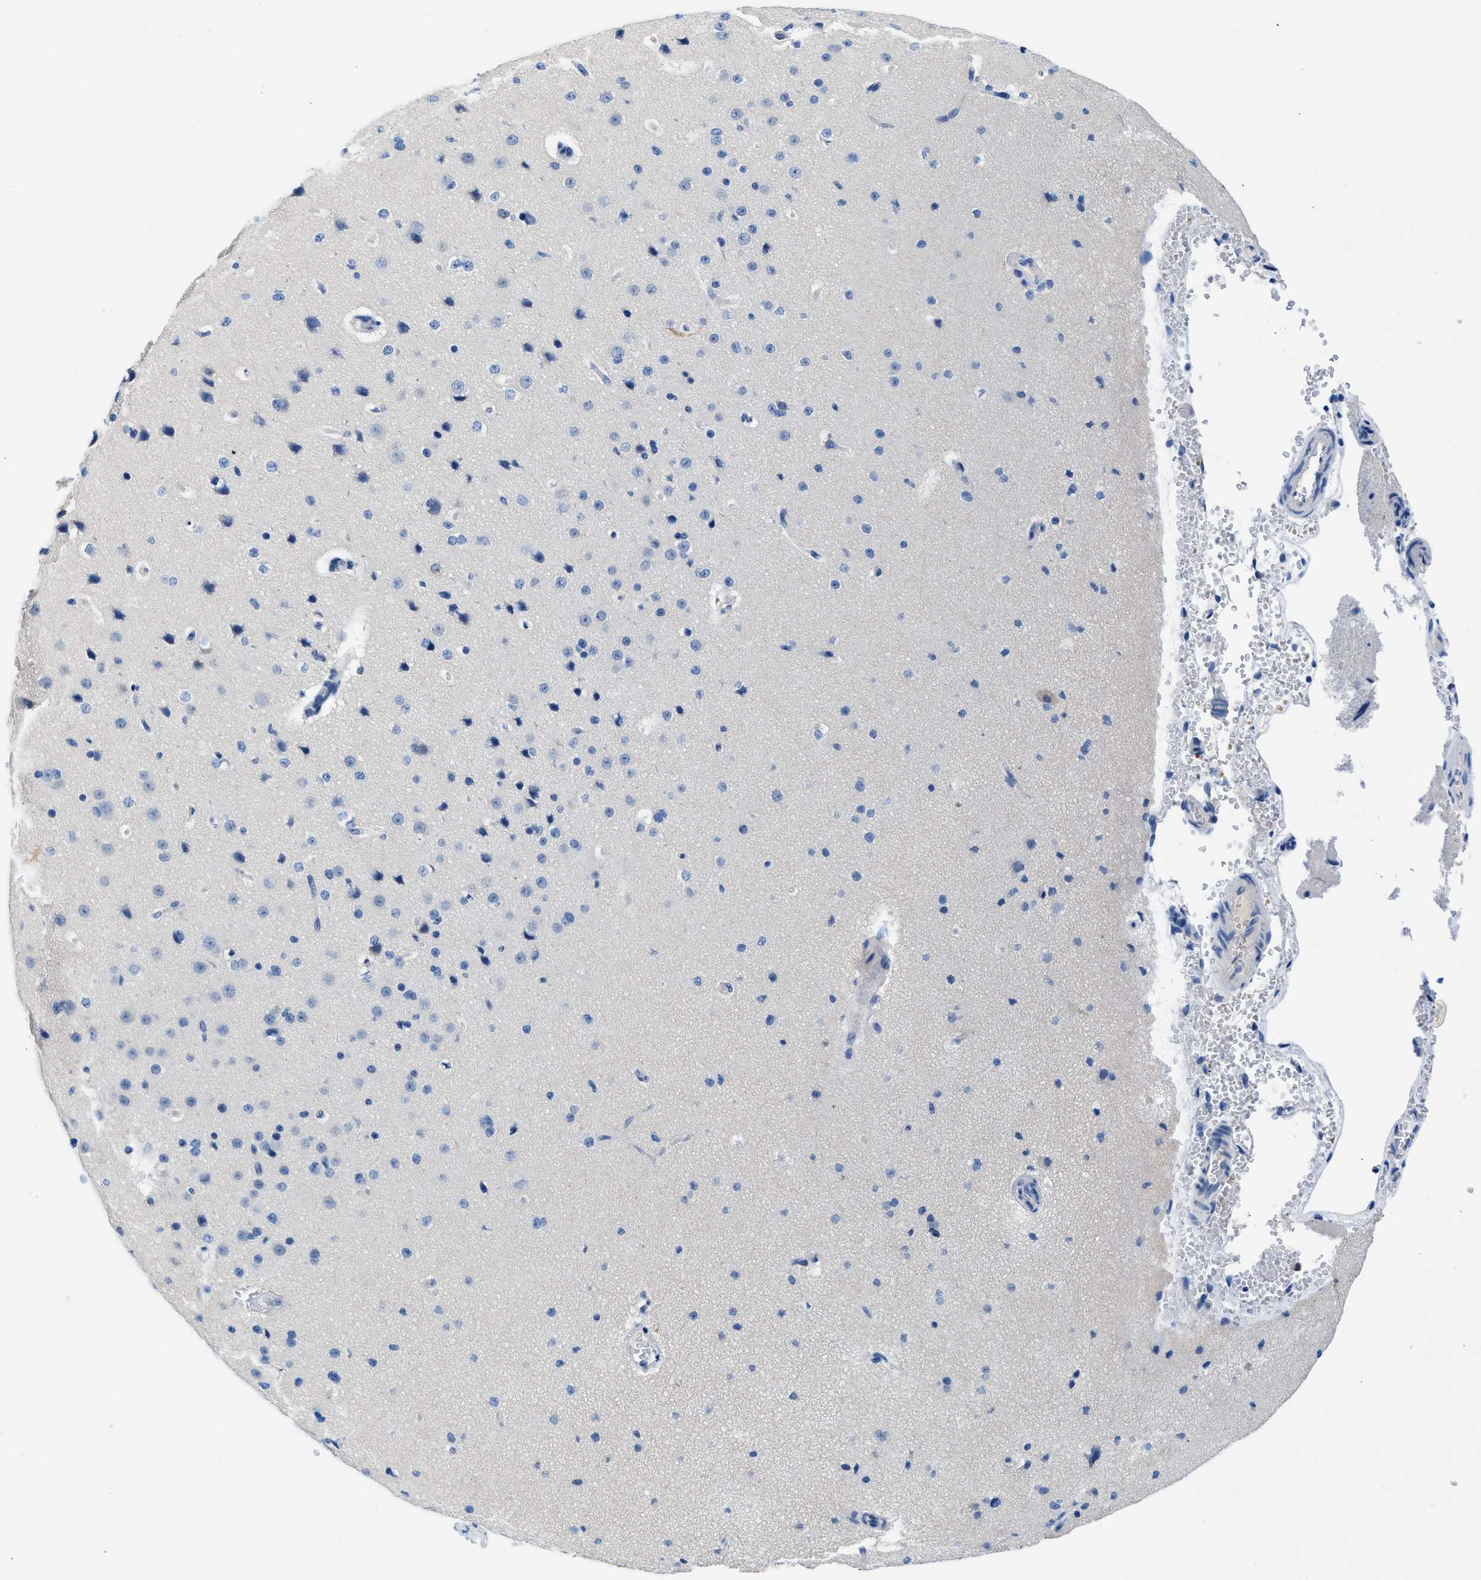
{"staining": {"intensity": "negative", "quantity": "none", "location": "none"}, "tissue": "cerebral cortex", "cell_type": "Endothelial cells", "image_type": "normal", "snomed": [{"axis": "morphology", "description": "Normal tissue, NOS"}, {"axis": "morphology", "description": "Developmental malformation"}, {"axis": "topography", "description": "Cerebral cortex"}], "caption": "A micrograph of cerebral cortex stained for a protein displays no brown staining in endothelial cells.", "gene": "FADS6", "patient": {"sex": "female", "age": 30}}